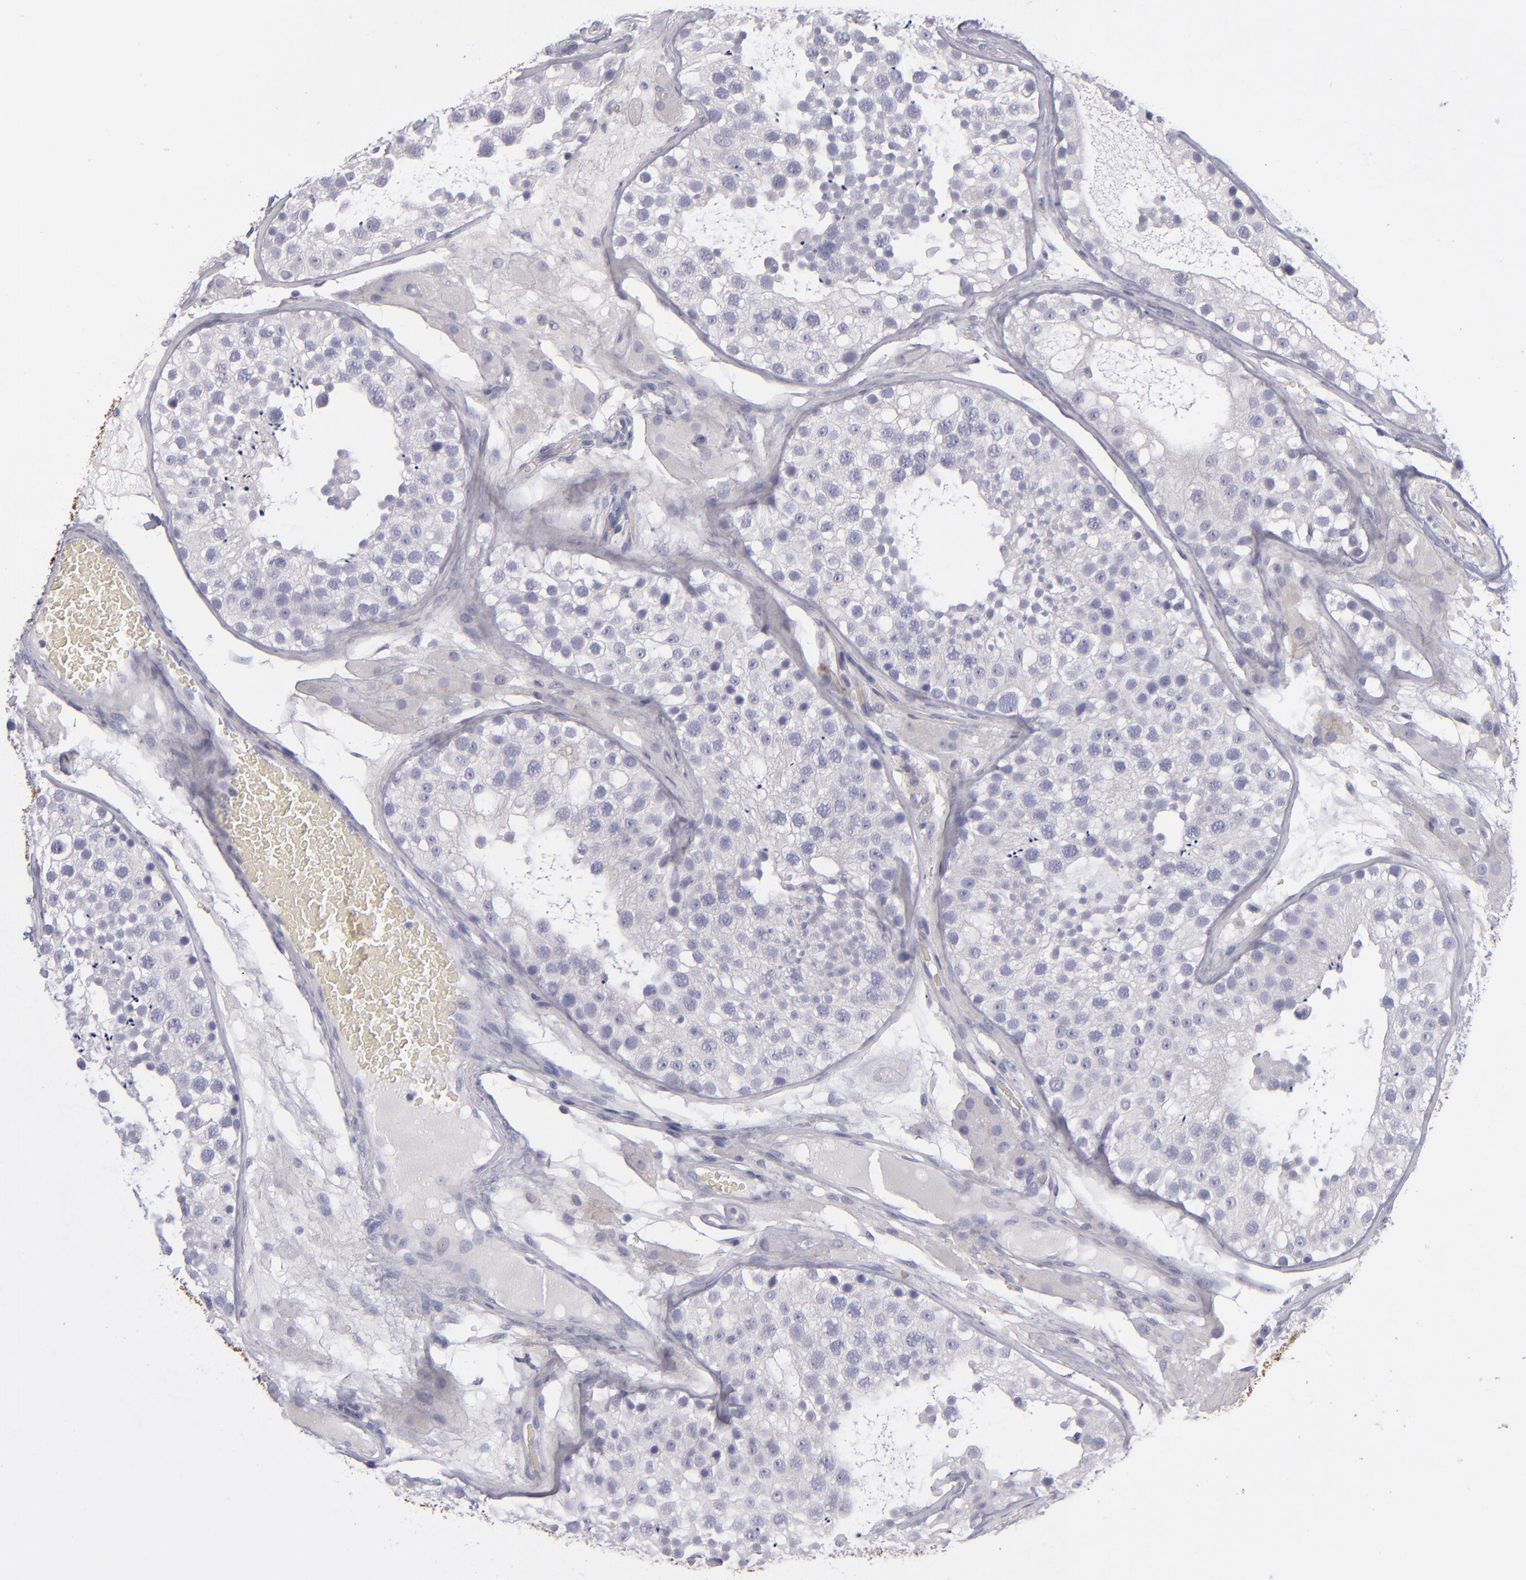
{"staining": {"intensity": "negative", "quantity": "none", "location": "none"}, "tissue": "testis", "cell_type": "Cells in seminiferous ducts", "image_type": "normal", "snomed": [{"axis": "morphology", "description": "Normal tissue, NOS"}, {"axis": "topography", "description": "Testis"}], "caption": "Normal testis was stained to show a protein in brown. There is no significant expression in cells in seminiferous ducts. (DAB (3,3'-diaminobenzidine) immunohistochemistry (IHC), high magnification).", "gene": "ANPEP", "patient": {"sex": "male", "age": 26}}